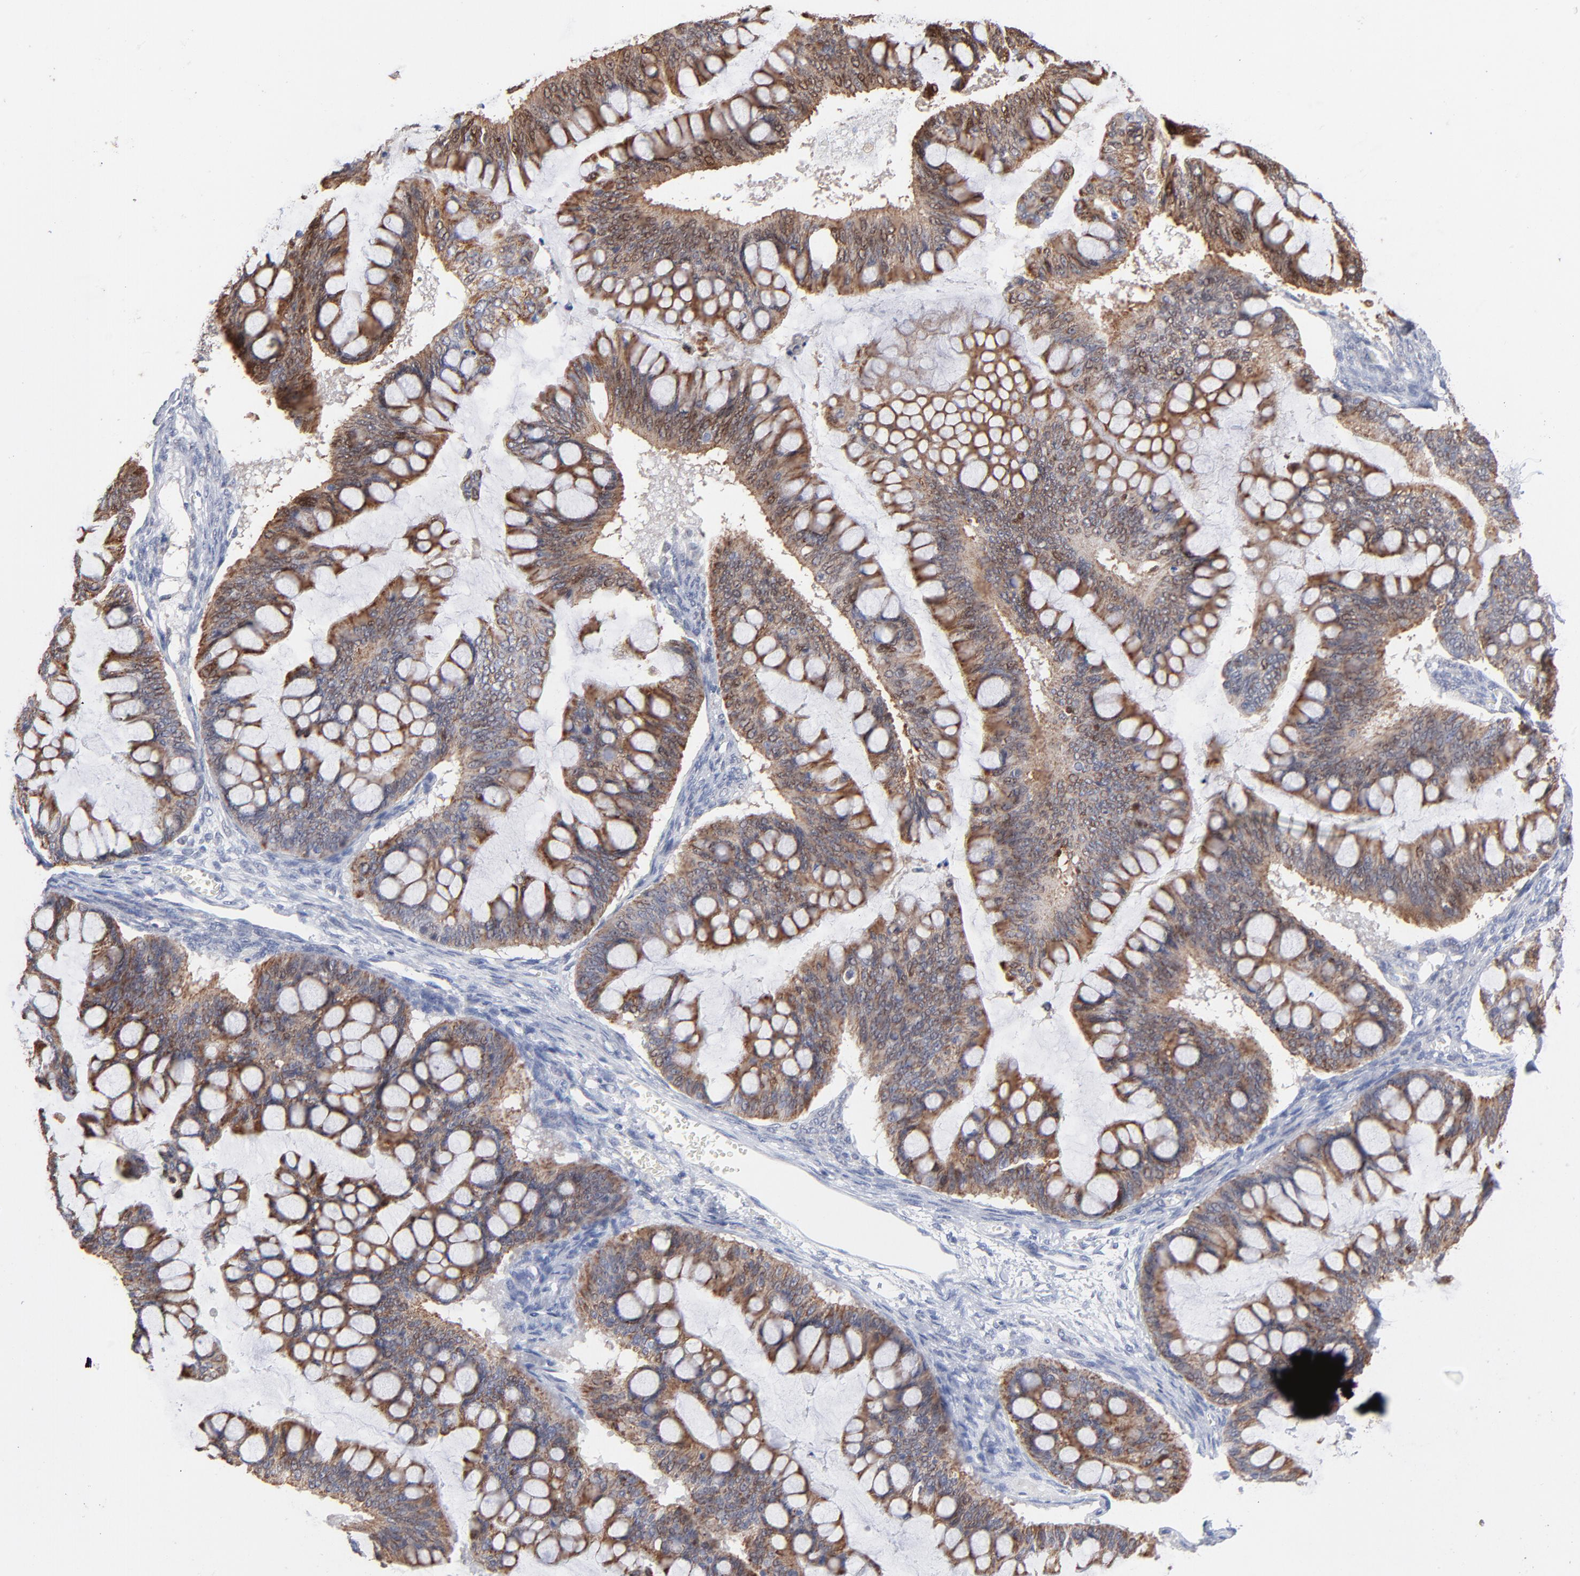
{"staining": {"intensity": "moderate", "quantity": ">75%", "location": "cytoplasmic/membranous"}, "tissue": "ovarian cancer", "cell_type": "Tumor cells", "image_type": "cancer", "snomed": [{"axis": "morphology", "description": "Cystadenocarcinoma, mucinous, NOS"}, {"axis": "topography", "description": "Ovary"}], "caption": "DAB immunohistochemical staining of ovarian mucinous cystadenocarcinoma reveals moderate cytoplasmic/membranous protein positivity in about >75% of tumor cells. (DAB (3,3'-diaminobenzidine) IHC with brightfield microscopy, high magnification).", "gene": "CHCHD10", "patient": {"sex": "female", "age": 73}}